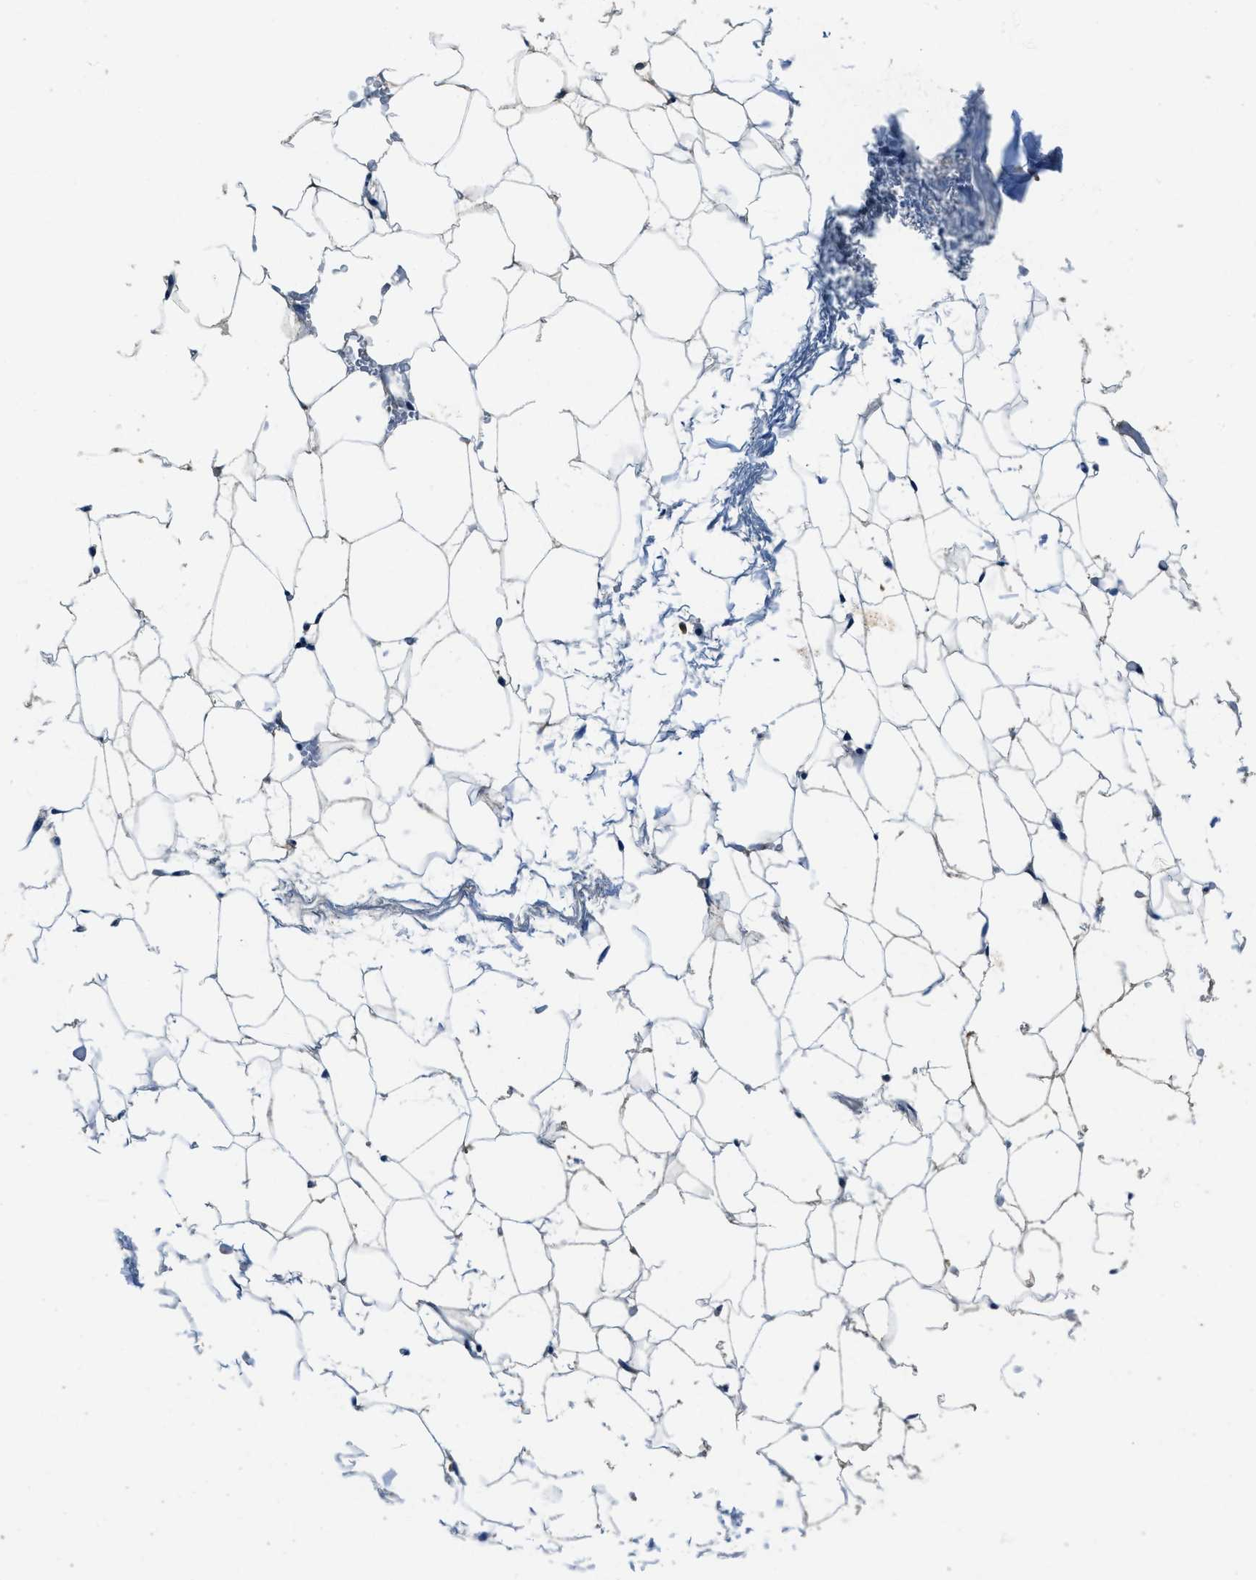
{"staining": {"intensity": "moderate", "quantity": "25%-75%", "location": "cytoplasmic/membranous"}, "tissue": "adipose tissue", "cell_type": "Adipocytes", "image_type": "normal", "snomed": [{"axis": "morphology", "description": "Normal tissue, NOS"}, {"axis": "topography", "description": "Breast"}, {"axis": "topography", "description": "Soft tissue"}], "caption": "Immunohistochemical staining of benign adipose tissue shows moderate cytoplasmic/membranous protein expression in about 25%-75% of adipocytes. The staining was performed using DAB (3,3'-diaminobenzidine) to visualize the protein expression in brown, while the nuclei were stained in blue with hematoxylin (Magnification: 20x).", "gene": "TMEM186", "patient": {"sex": "female", "age": 75}}